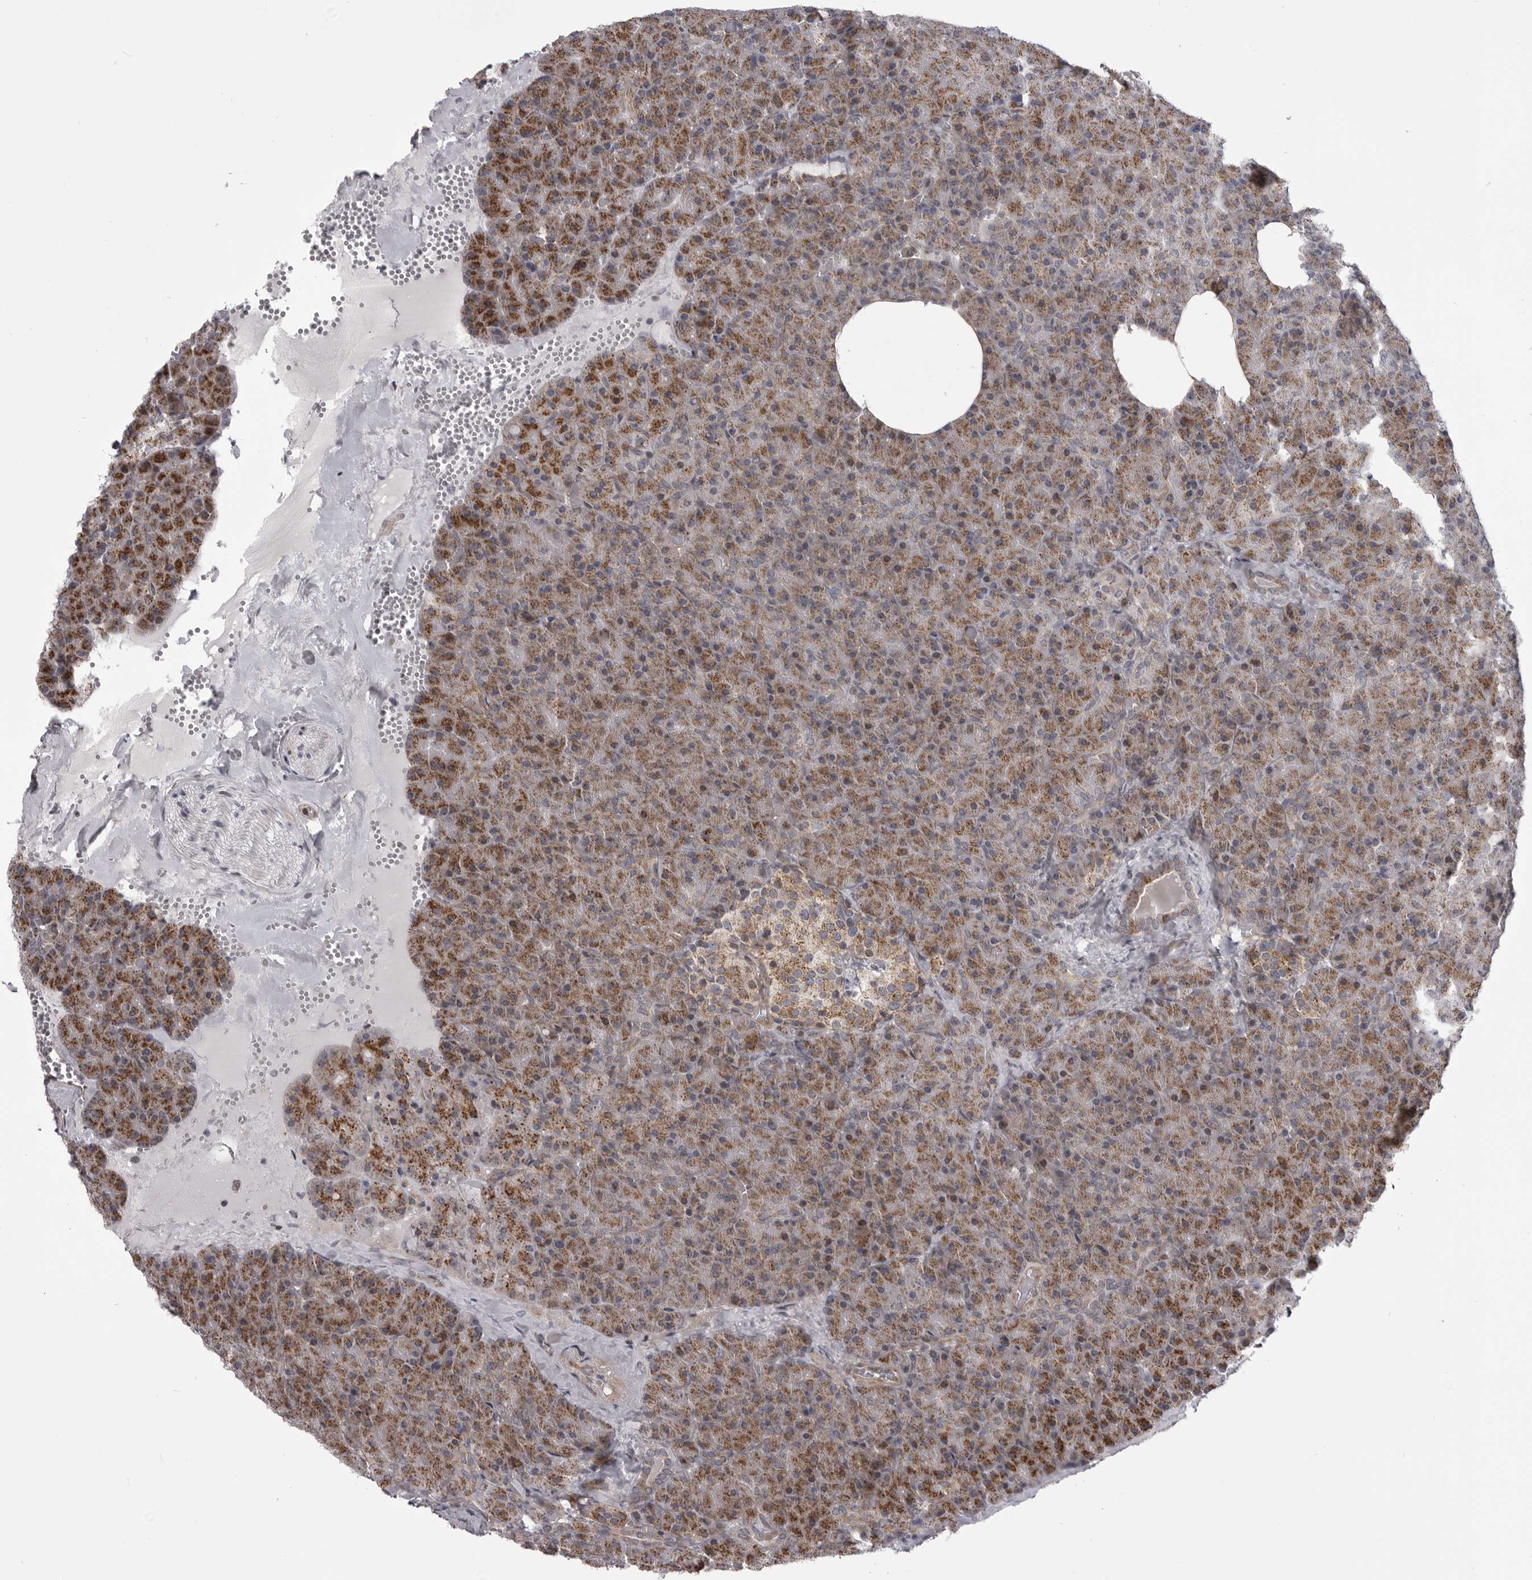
{"staining": {"intensity": "moderate", "quantity": ">75%", "location": "cytoplasmic/membranous"}, "tissue": "pancreas", "cell_type": "Exocrine glandular cells", "image_type": "normal", "snomed": [{"axis": "morphology", "description": "Normal tissue, NOS"}, {"axis": "morphology", "description": "Carcinoid, malignant, NOS"}, {"axis": "topography", "description": "Pancreas"}], "caption": "Approximately >75% of exocrine glandular cells in benign pancreas show moderate cytoplasmic/membranous protein staining as visualized by brown immunohistochemical staining.", "gene": "TMPRSS11F", "patient": {"sex": "female", "age": 35}}